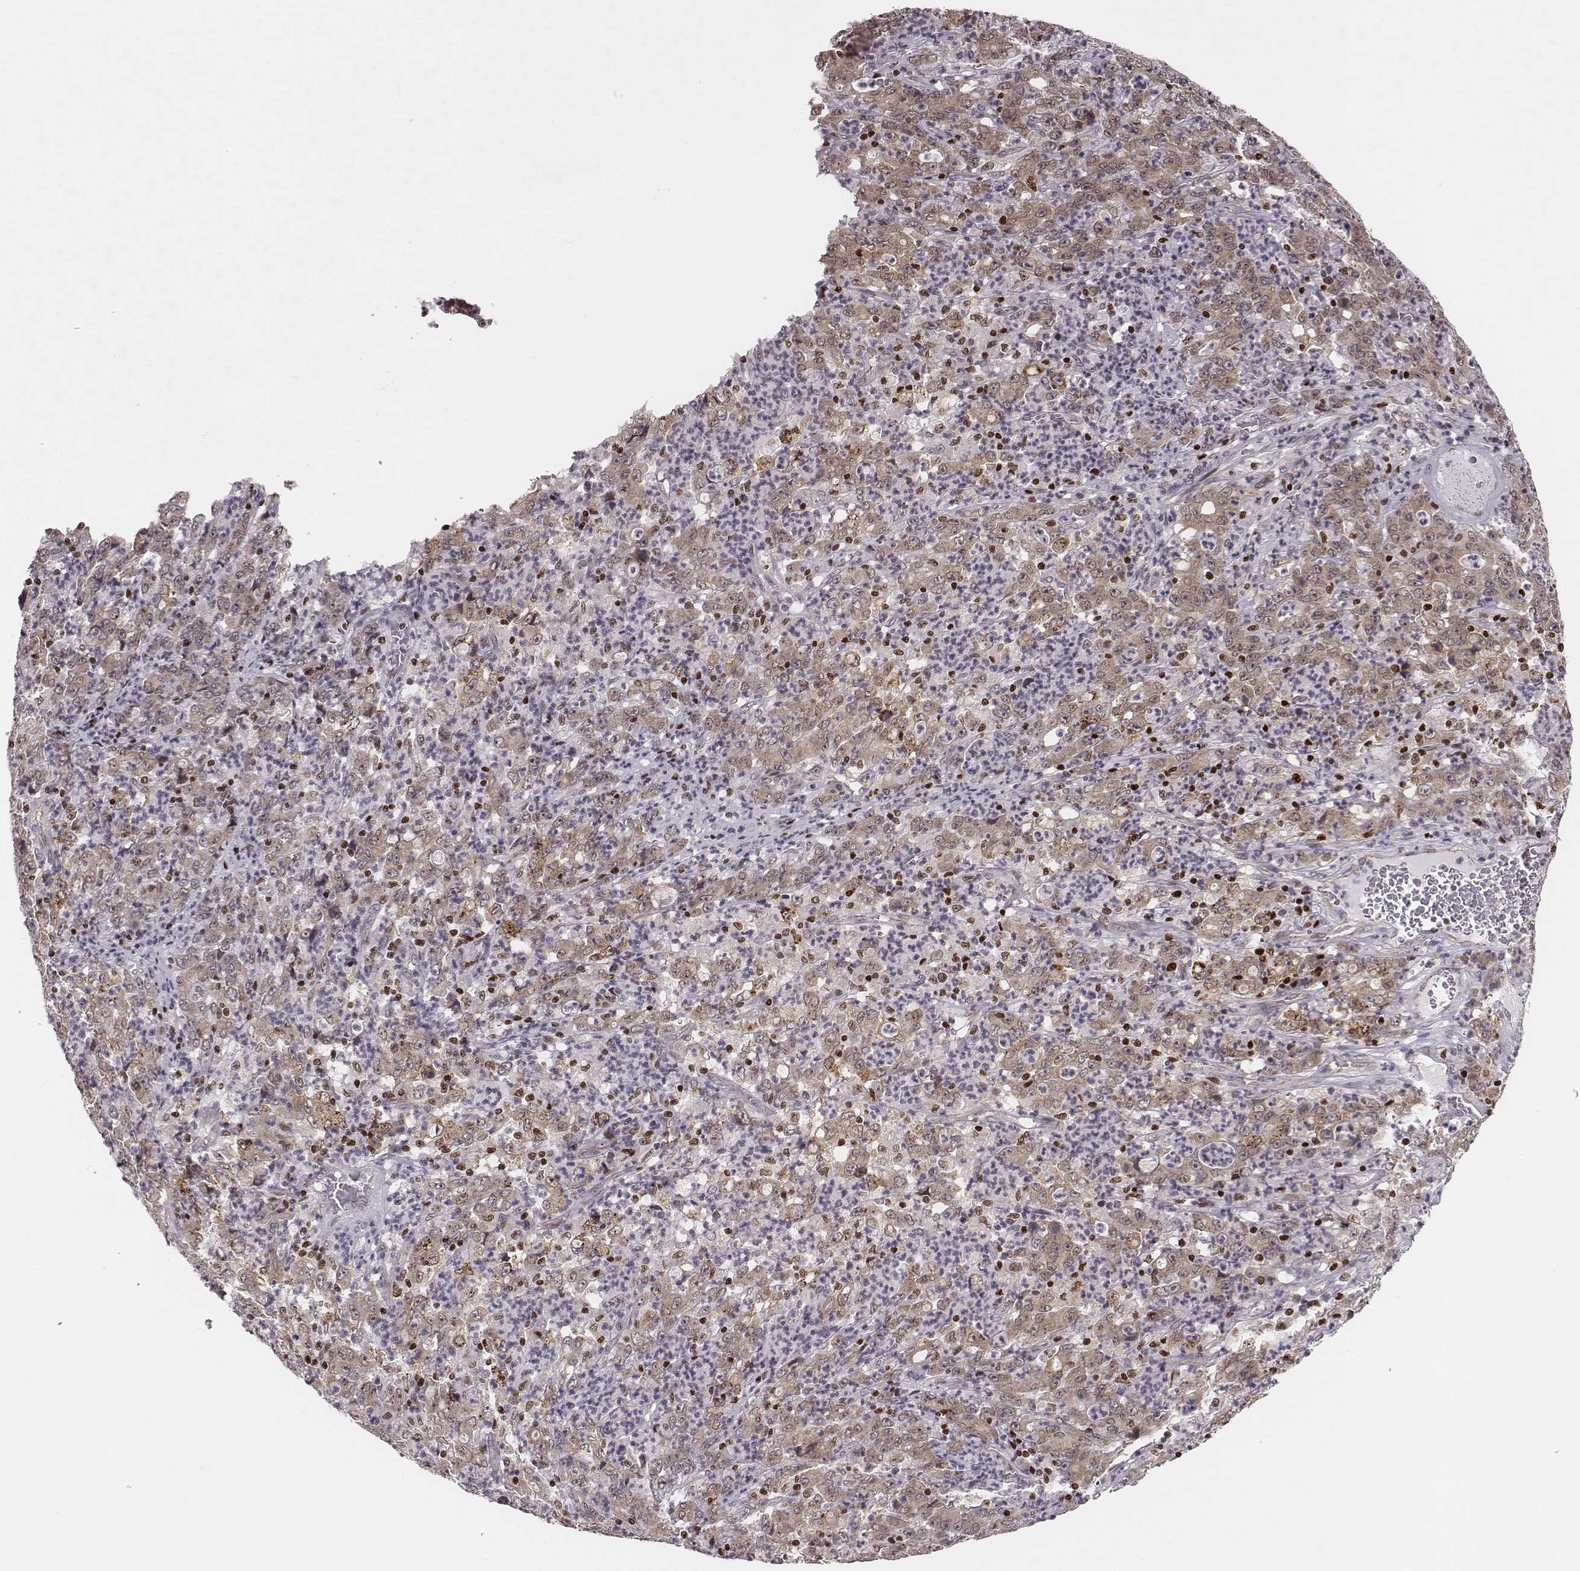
{"staining": {"intensity": "weak", "quantity": "25%-75%", "location": "cytoplasmic/membranous,nuclear"}, "tissue": "stomach cancer", "cell_type": "Tumor cells", "image_type": "cancer", "snomed": [{"axis": "morphology", "description": "Adenocarcinoma, NOS"}, {"axis": "topography", "description": "Stomach, lower"}], "caption": "An IHC micrograph of neoplastic tissue is shown. Protein staining in brown highlights weak cytoplasmic/membranous and nuclear positivity in adenocarcinoma (stomach) within tumor cells.", "gene": "WDR59", "patient": {"sex": "female", "age": 71}}